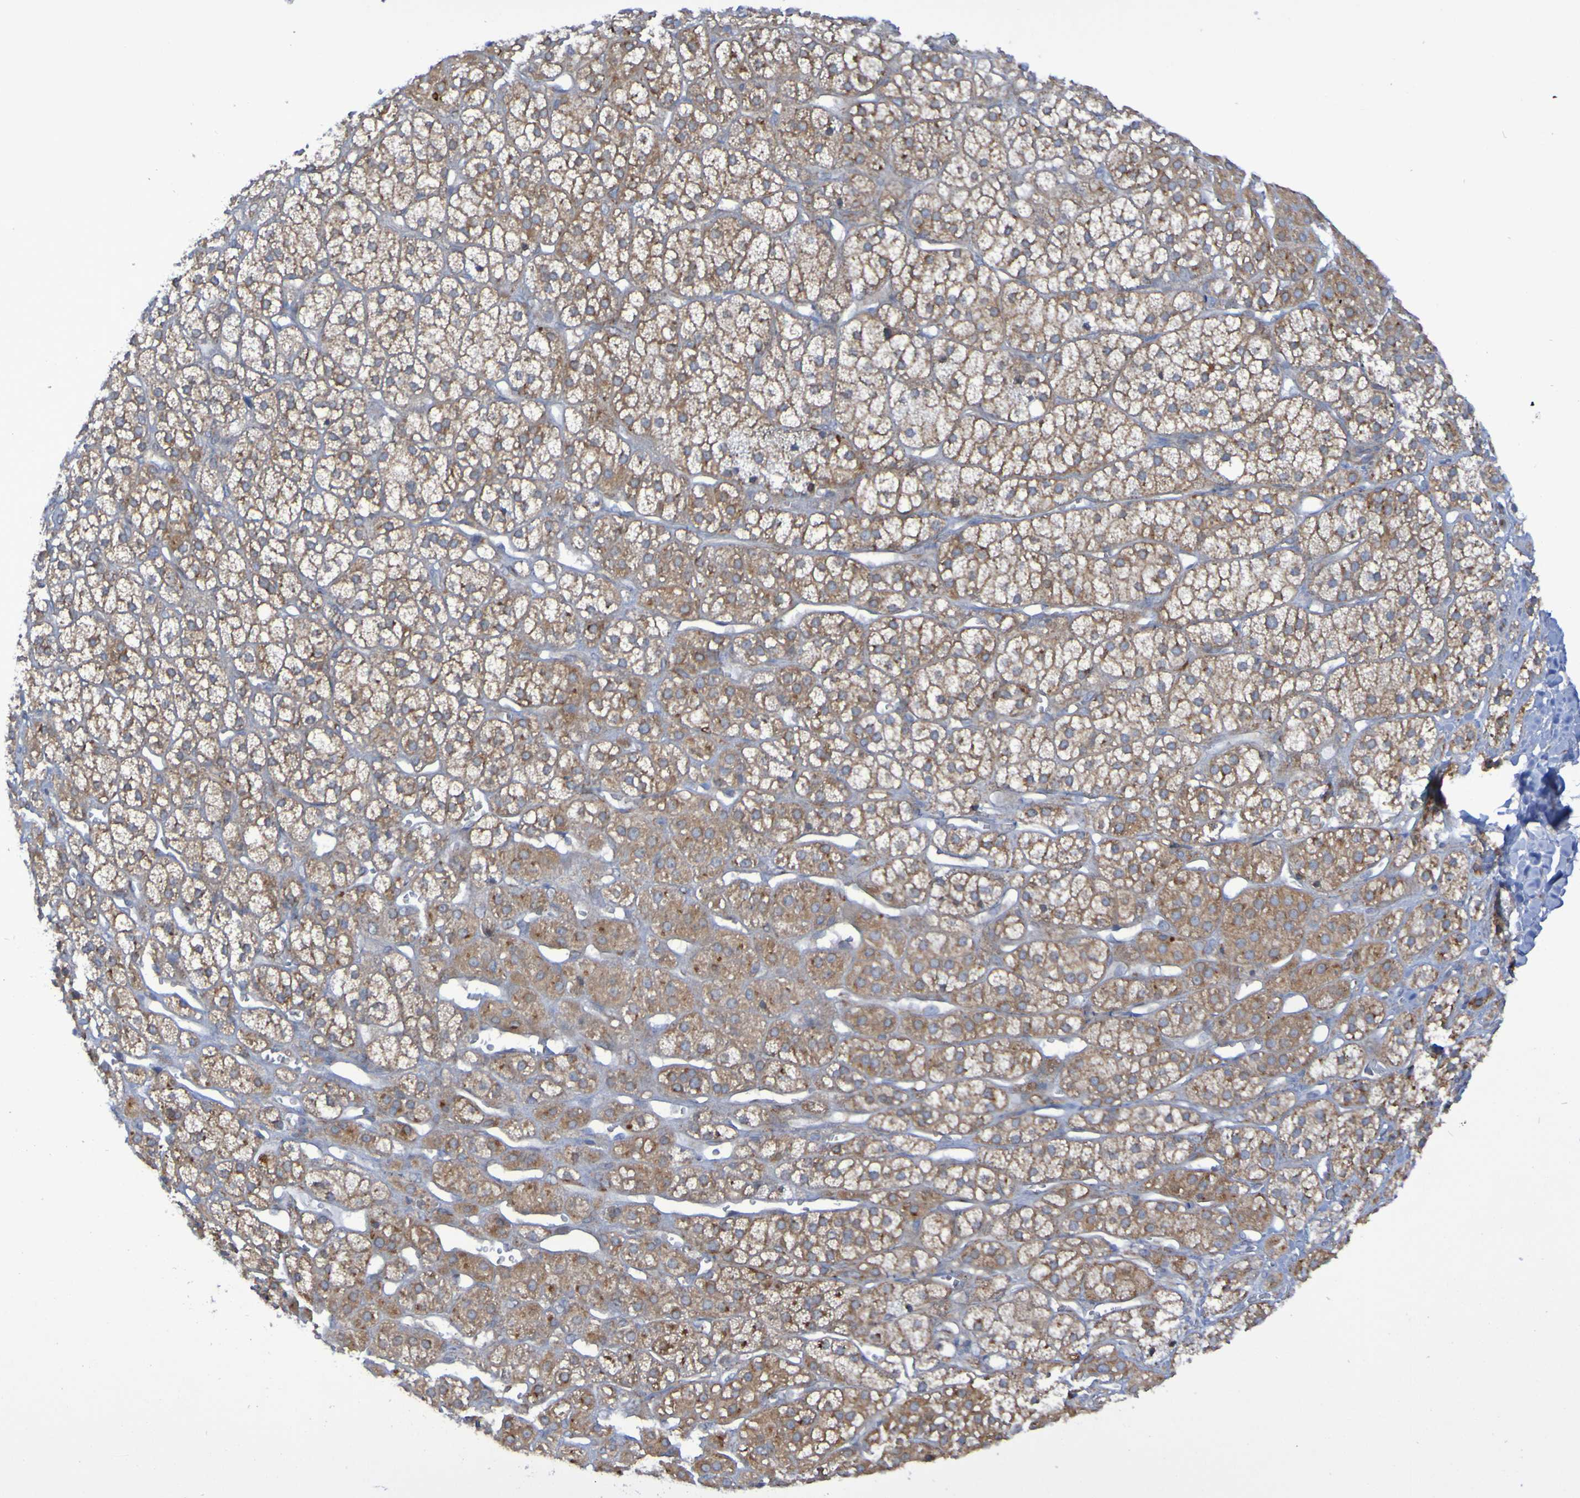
{"staining": {"intensity": "moderate", "quantity": ">75%", "location": "cytoplasmic/membranous"}, "tissue": "adrenal gland", "cell_type": "Glandular cells", "image_type": "normal", "snomed": [{"axis": "morphology", "description": "Normal tissue, NOS"}, {"axis": "topography", "description": "Adrenal gland"}], "caption": "Immunohistochemistry of normal adrenal gland displays medium levels of moderate cytoplasmic/membranous positivity in about >75% of glandular cells.", "gene": "LMBRD2", "patient": {"sex": "male", "age": 56}}